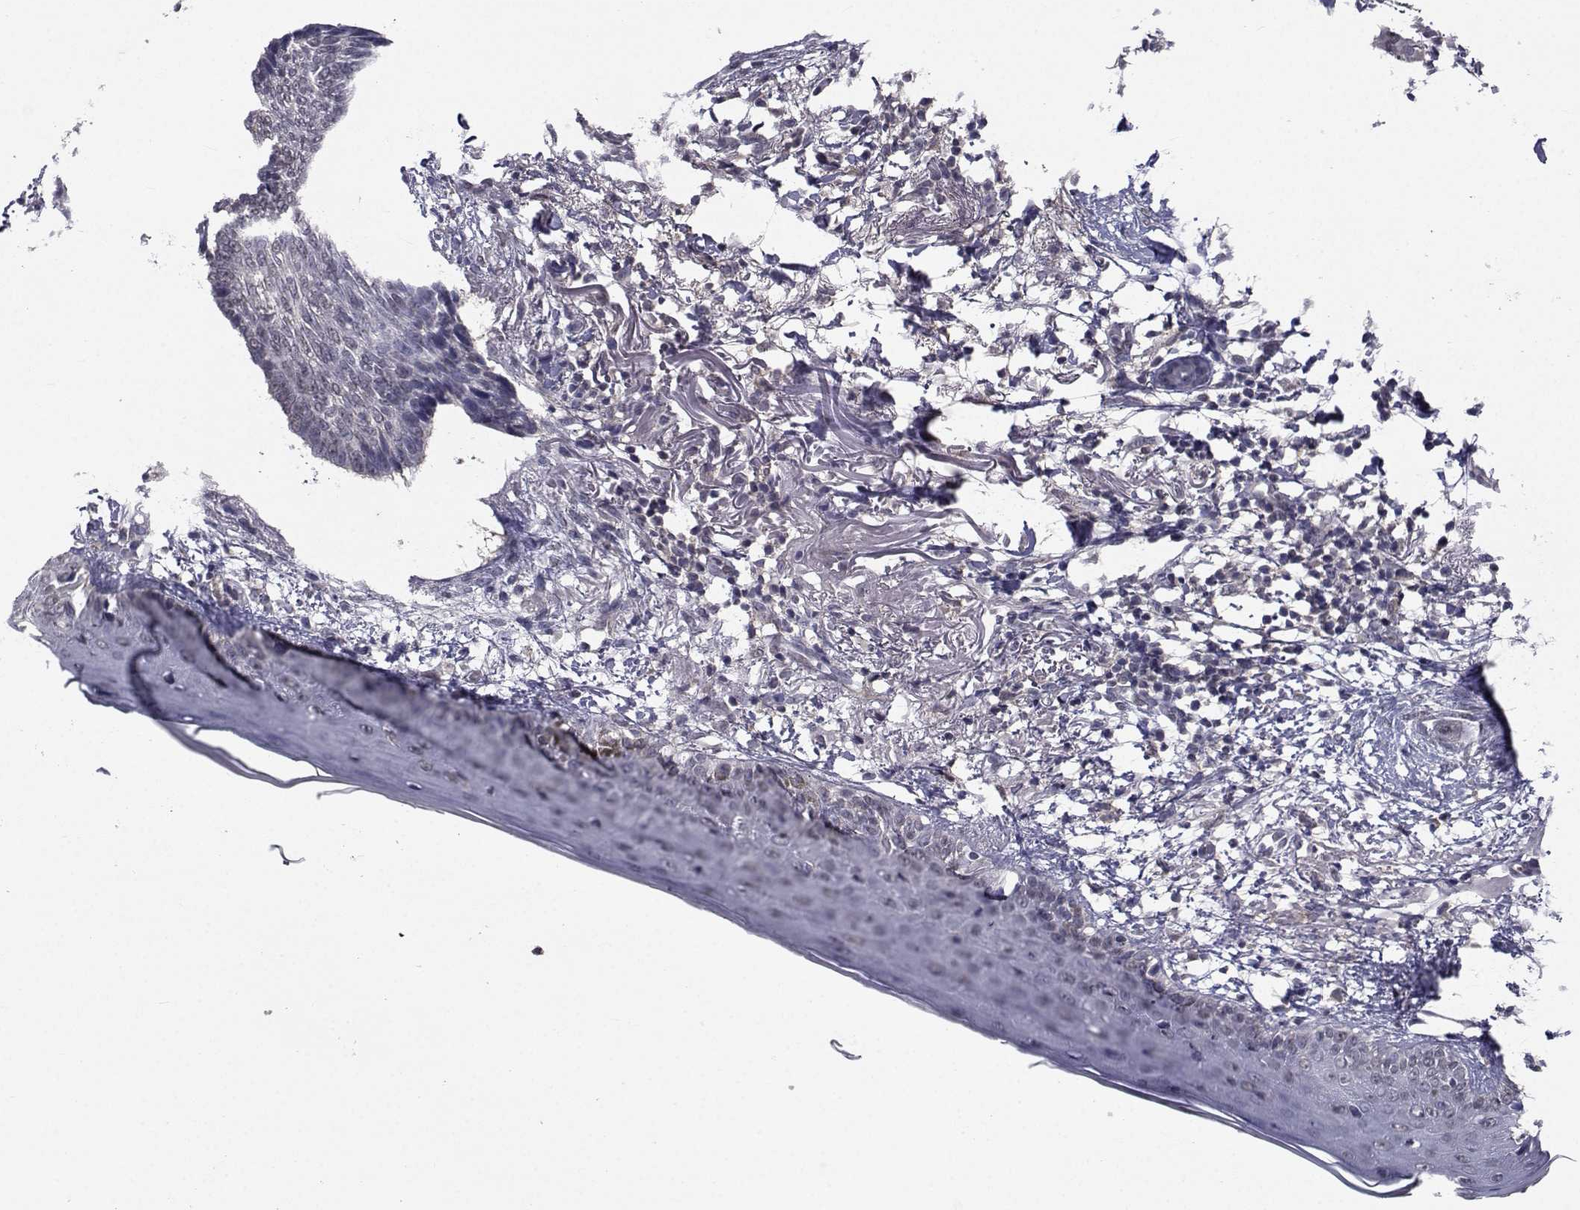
{"staining": {"intensity": "negative", "quantity": "none", "location": "none"}, "tissue": "skin cancer", "cell_type": "Tumor cells", "image_type": "cancer", "snomed": [{"axis": "morphology", "description": "Normal tissue, NOS"}, {"axis": "morphology", "description": "Basal cell carcinoma"}, {"axis": "topography", "description": "Skin"}], "caption": "Immunohistochemical staining of human basal cell carcinoma (skin) displays no significant staining in tumor cells.", "gene": "CYP2S1", "patient": {"sex": "male", "age": 84}}